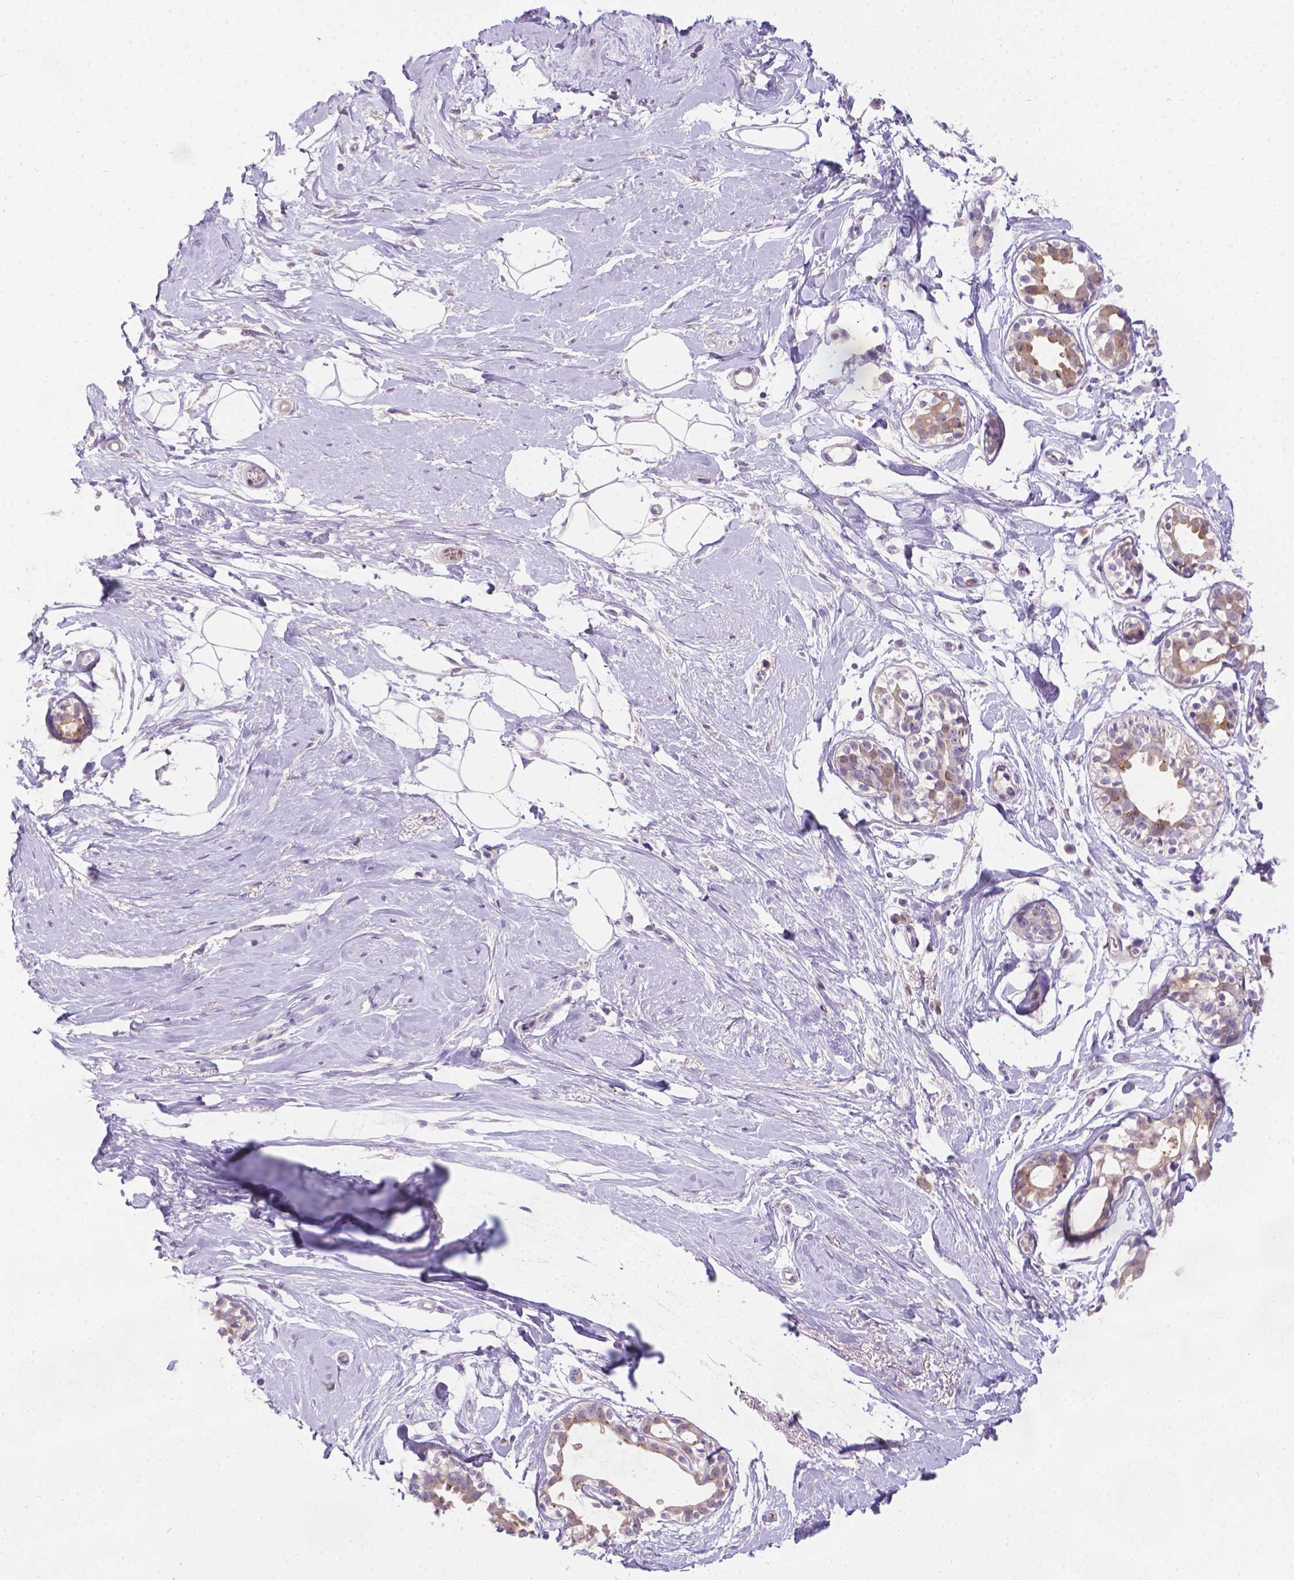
{"staining": {"intensity": "negative", "quantity": "none", "location": "none"}, "tissue": "breast", "cell_type": "Adipocytes", "image_type": "normal", "snomed": [{"axis": "morphology", "description": "Normal tissue, NOS"}, {"axis": "topography", "description": "Breast"}], "caption": "The micrograph demonstrates no staining of adipocytes in benign breast. (DAB (3,3'-diaminobenzidine) immunohistochemistry, high magnification).", "gene": "TM4SF18", "patient": {"sex": "female", "age": 49}}